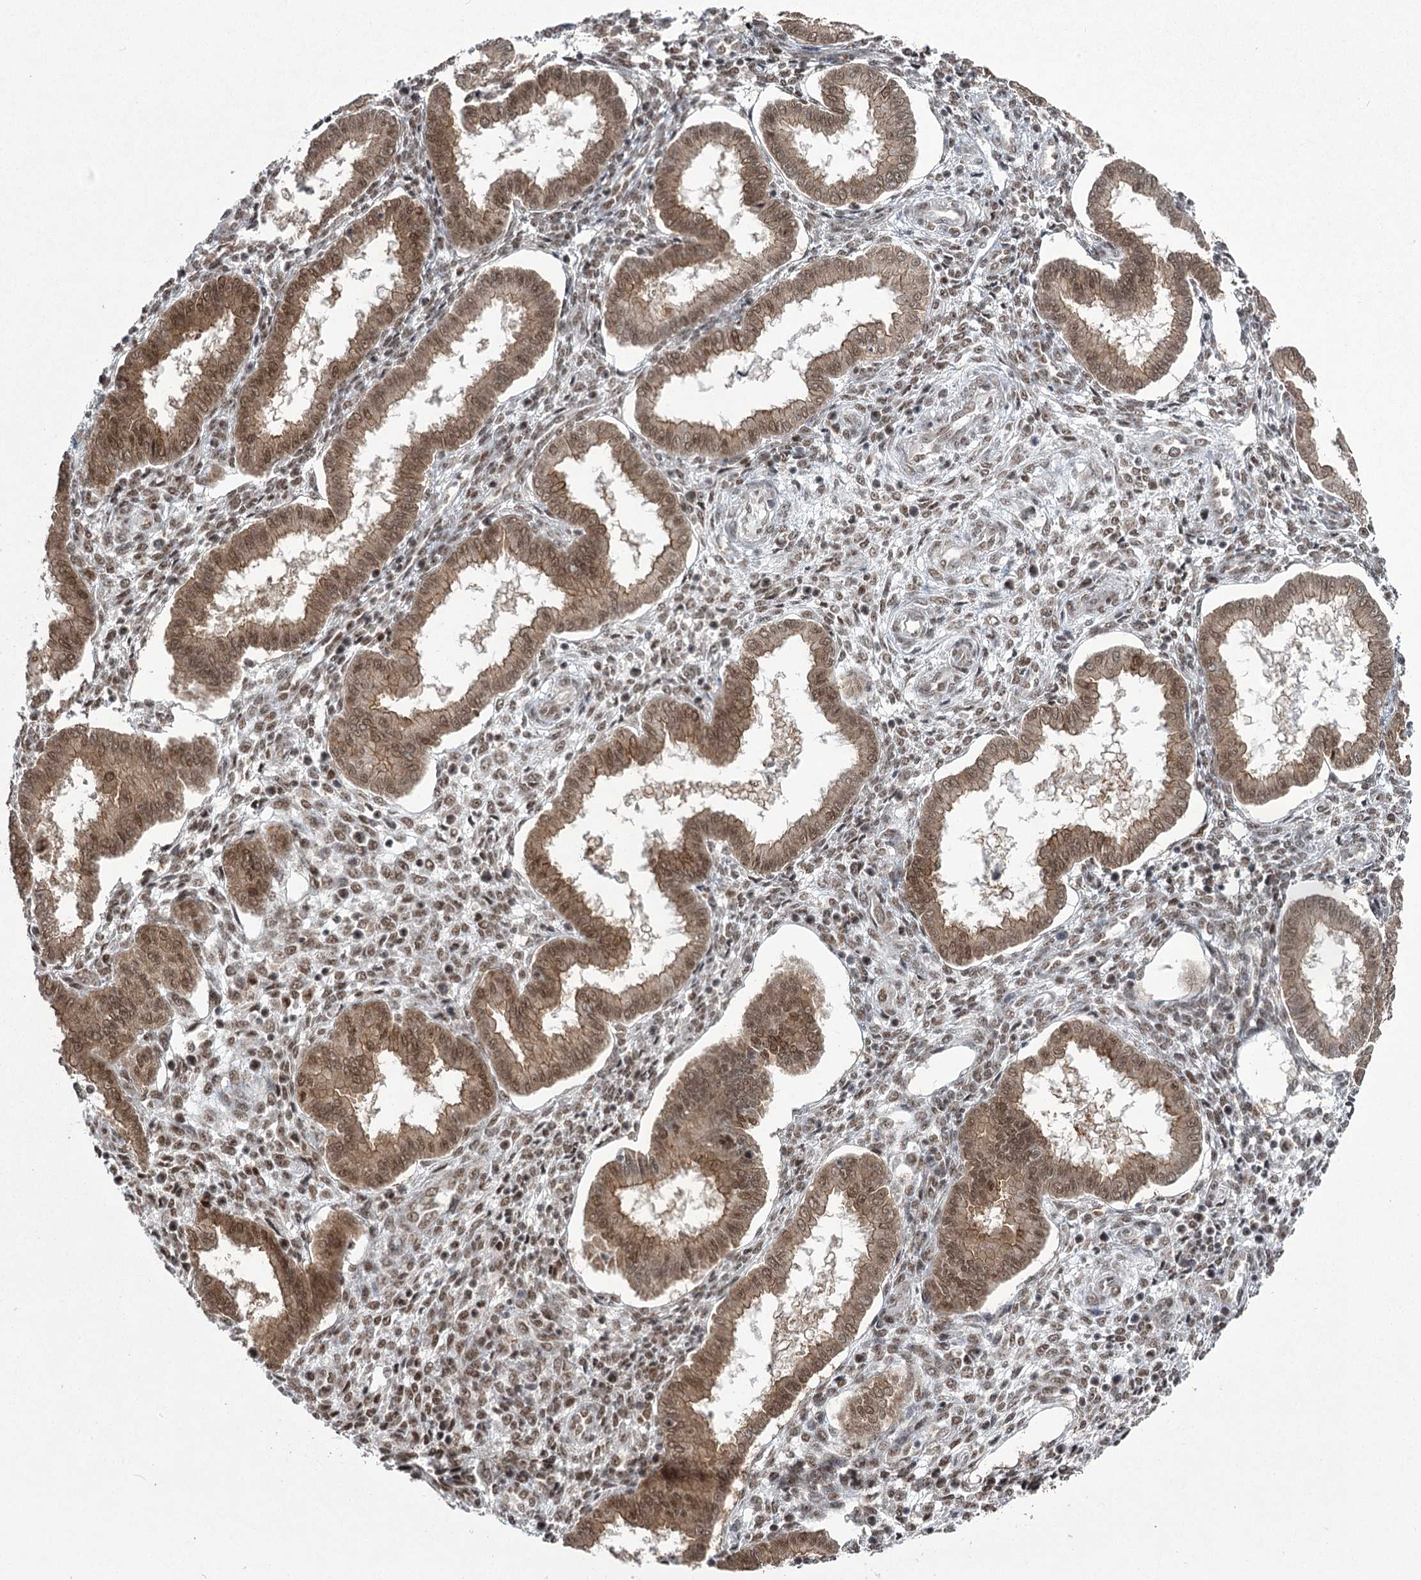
{"staining": {"intensity": "moderate", "quantity": ">75%", "location": "nuclear"}, "tissue": "endometrium", "cell_type": "Cells in endometrial stroma", "image_type": "normal", "snomed": [{"axis": "morphology", "description": "Normal tissue, NOS"}, {"axis": "topography", "description": "Endometrium"}], "caption": "Moderate nuclear protein positivity is identified in about >75% of cells in endometrial stroma in endometrium.", "gene": "ZCCHC8", "patient": {"sex": "female", "age": 24}}